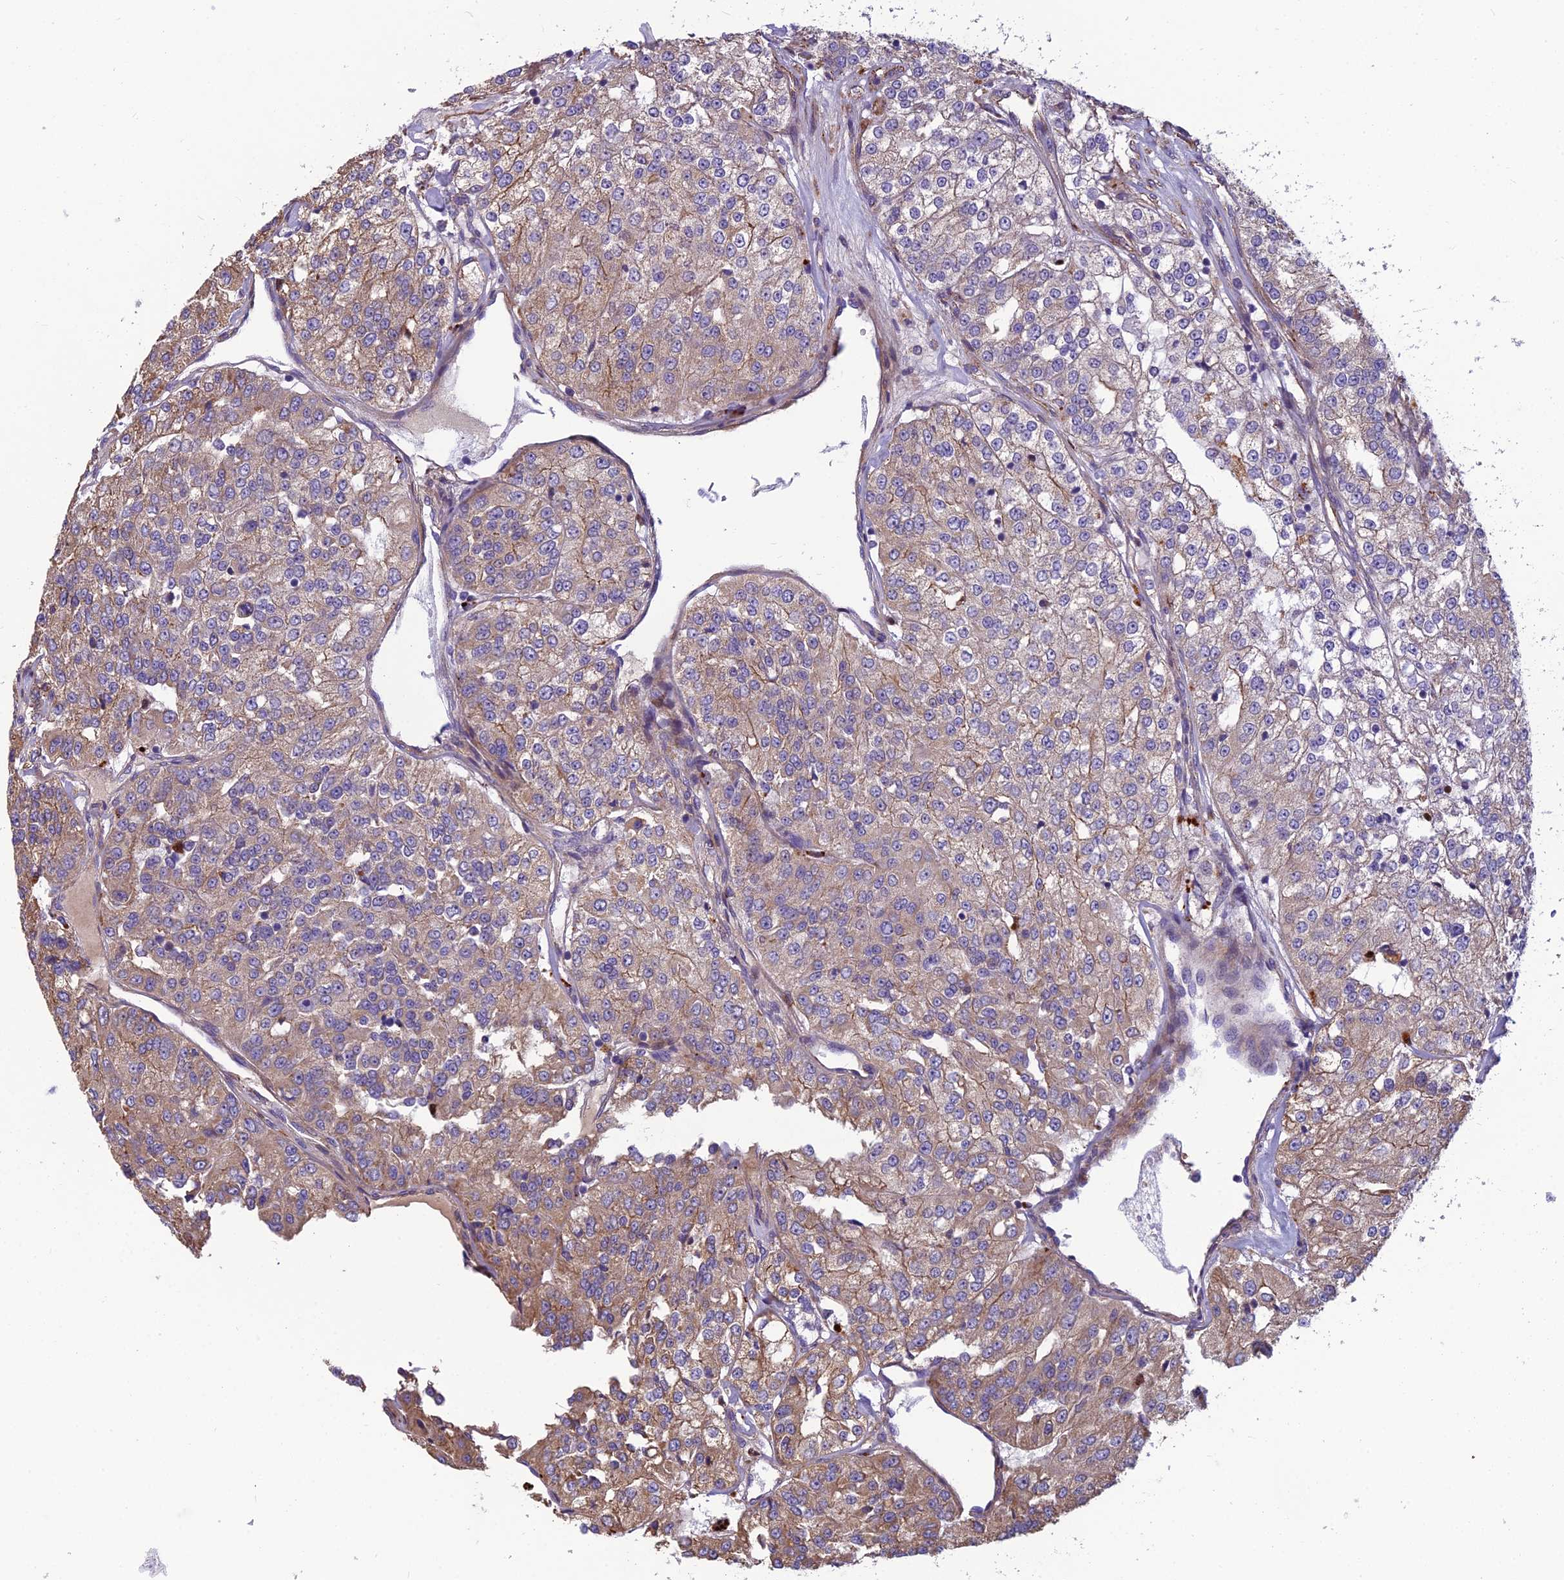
{"staining": {"intensity": "moderate", "quantity": ">75%", "location": "cytoplasmic/membranous"}, "tissue": "renal cancer", "cell_type": "Tumor cells", "image_type": "cancer", "snomed": [{"axis": "morphology", "description": "Adenocarcinoma, NOS"}, {"axis": "topography", "description": "Kidney"}], "caption": "IHC of renal cancer (adenocarcinoma) demonstrates medium levels of moderate cytoplasmic/membranous positivity in about >75% of tumor cells.", "gene": "SPDL1", "patient": {"sex": "female", "age": 63}}